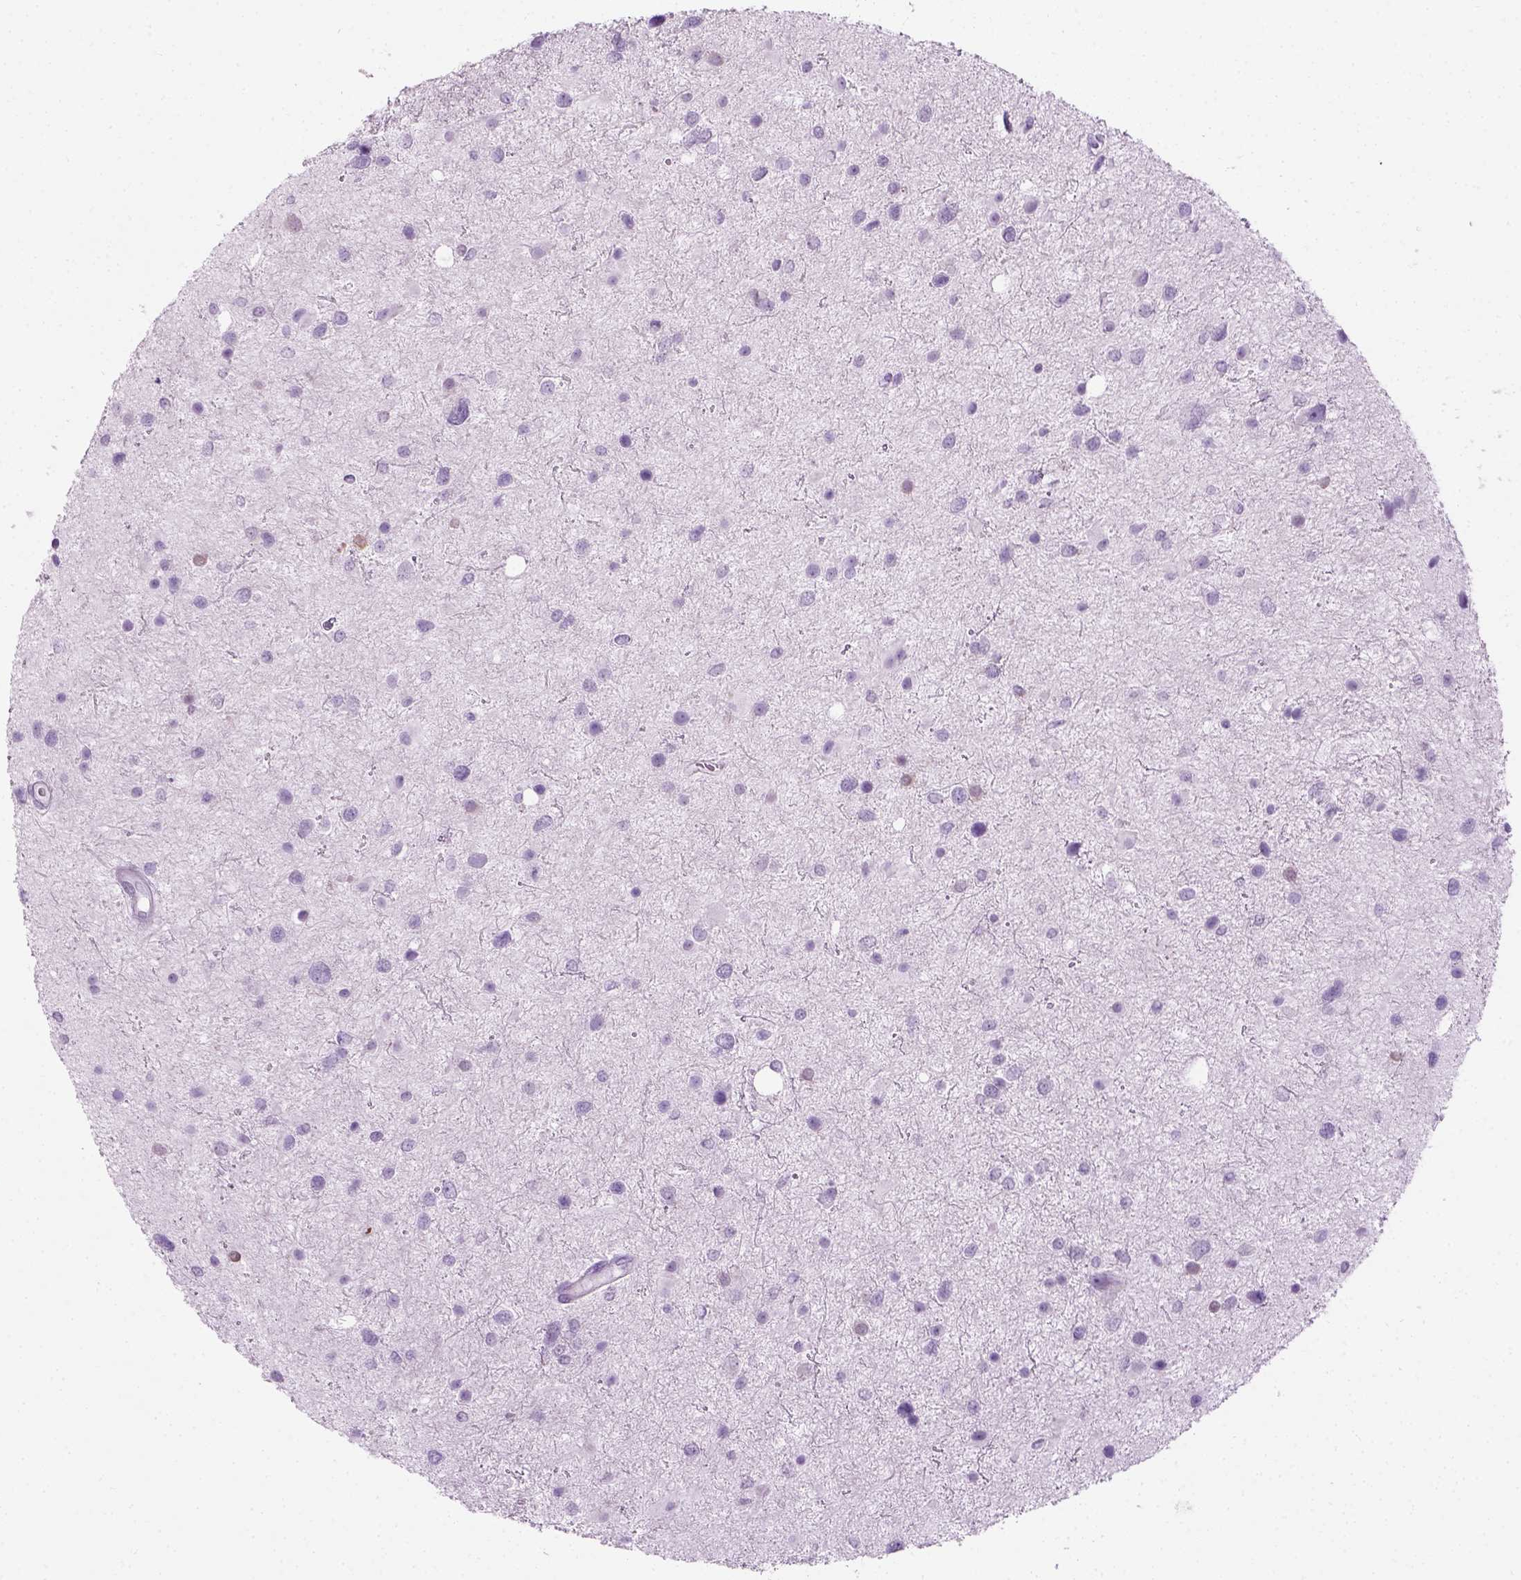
{"staining": {"intensity": "negative", "quantity": "none", "location": "none"}, "tissue": "glioma", "cell_type": "Tumor cells", "image_type": "cancer", "snomed": [{"axis": "morphology", "description": "Glioma, malignant, Low grade"}, {"axis": "topography", "description": "Brain"}], "caption": "Tumor cells show no significant protein staining in low-grade glioma (malignant).", "gene": "CIBAR2", "patient": {"sex": "female", "age": 32}}